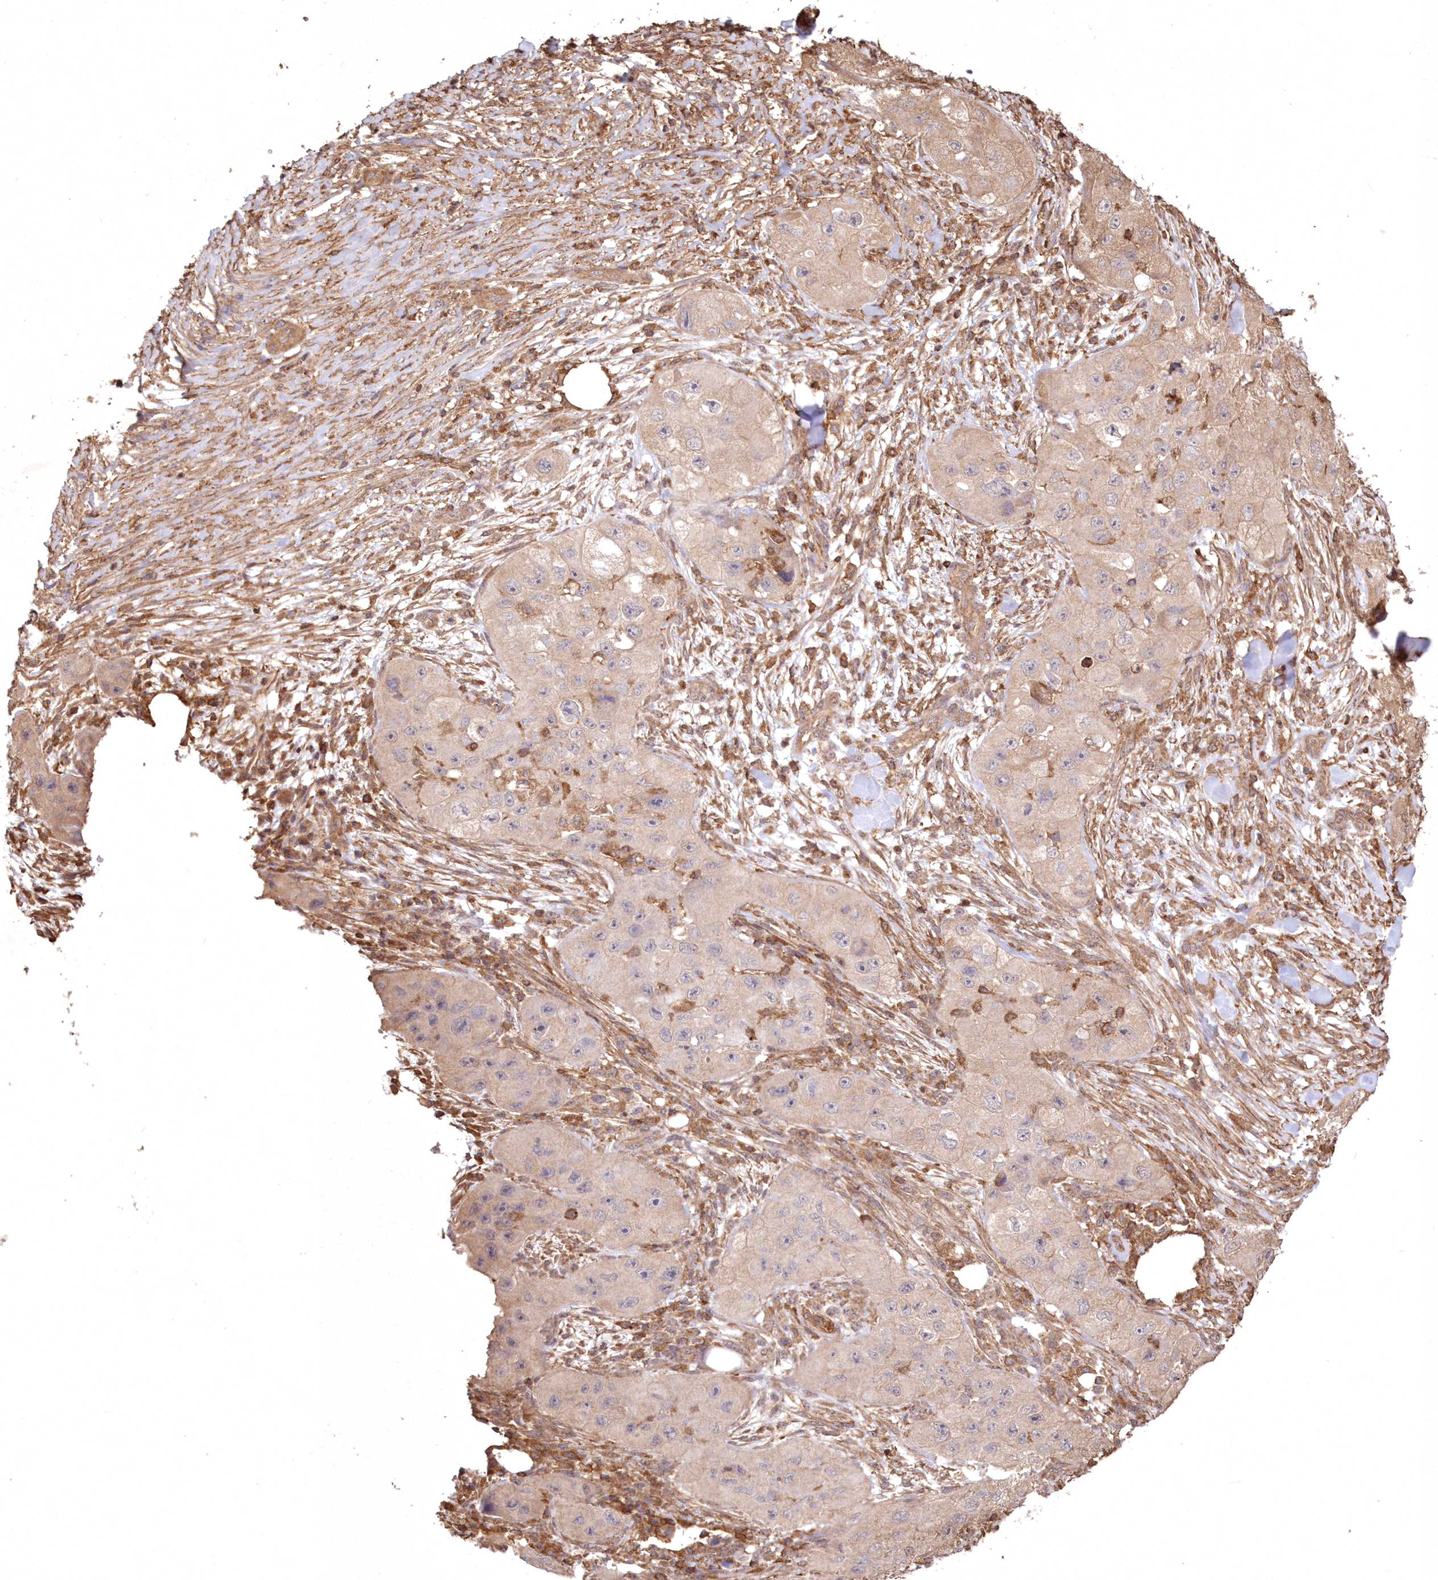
{"staining": {"intensity": "weak", "quantity": "<25%", "location": "cytoplasmic/membranous"}, "tissue": "skin cancer", "cell_type": "Tumor cells", "image_type": "cancer", "snomed": [{"axis": "morphology", "description": "Squamous cell carcinoma, NOS"}, {"axis": "topography", "description": "Skin"}, {"axis": "topography", "description": "Subcutis"}], "caption": "Skin cancer stained for a protein using immunohistochemistry exhibits no expression tumor cells.", "gene": "TMEM139", "patient": {"sex": "male", "age": 73}}